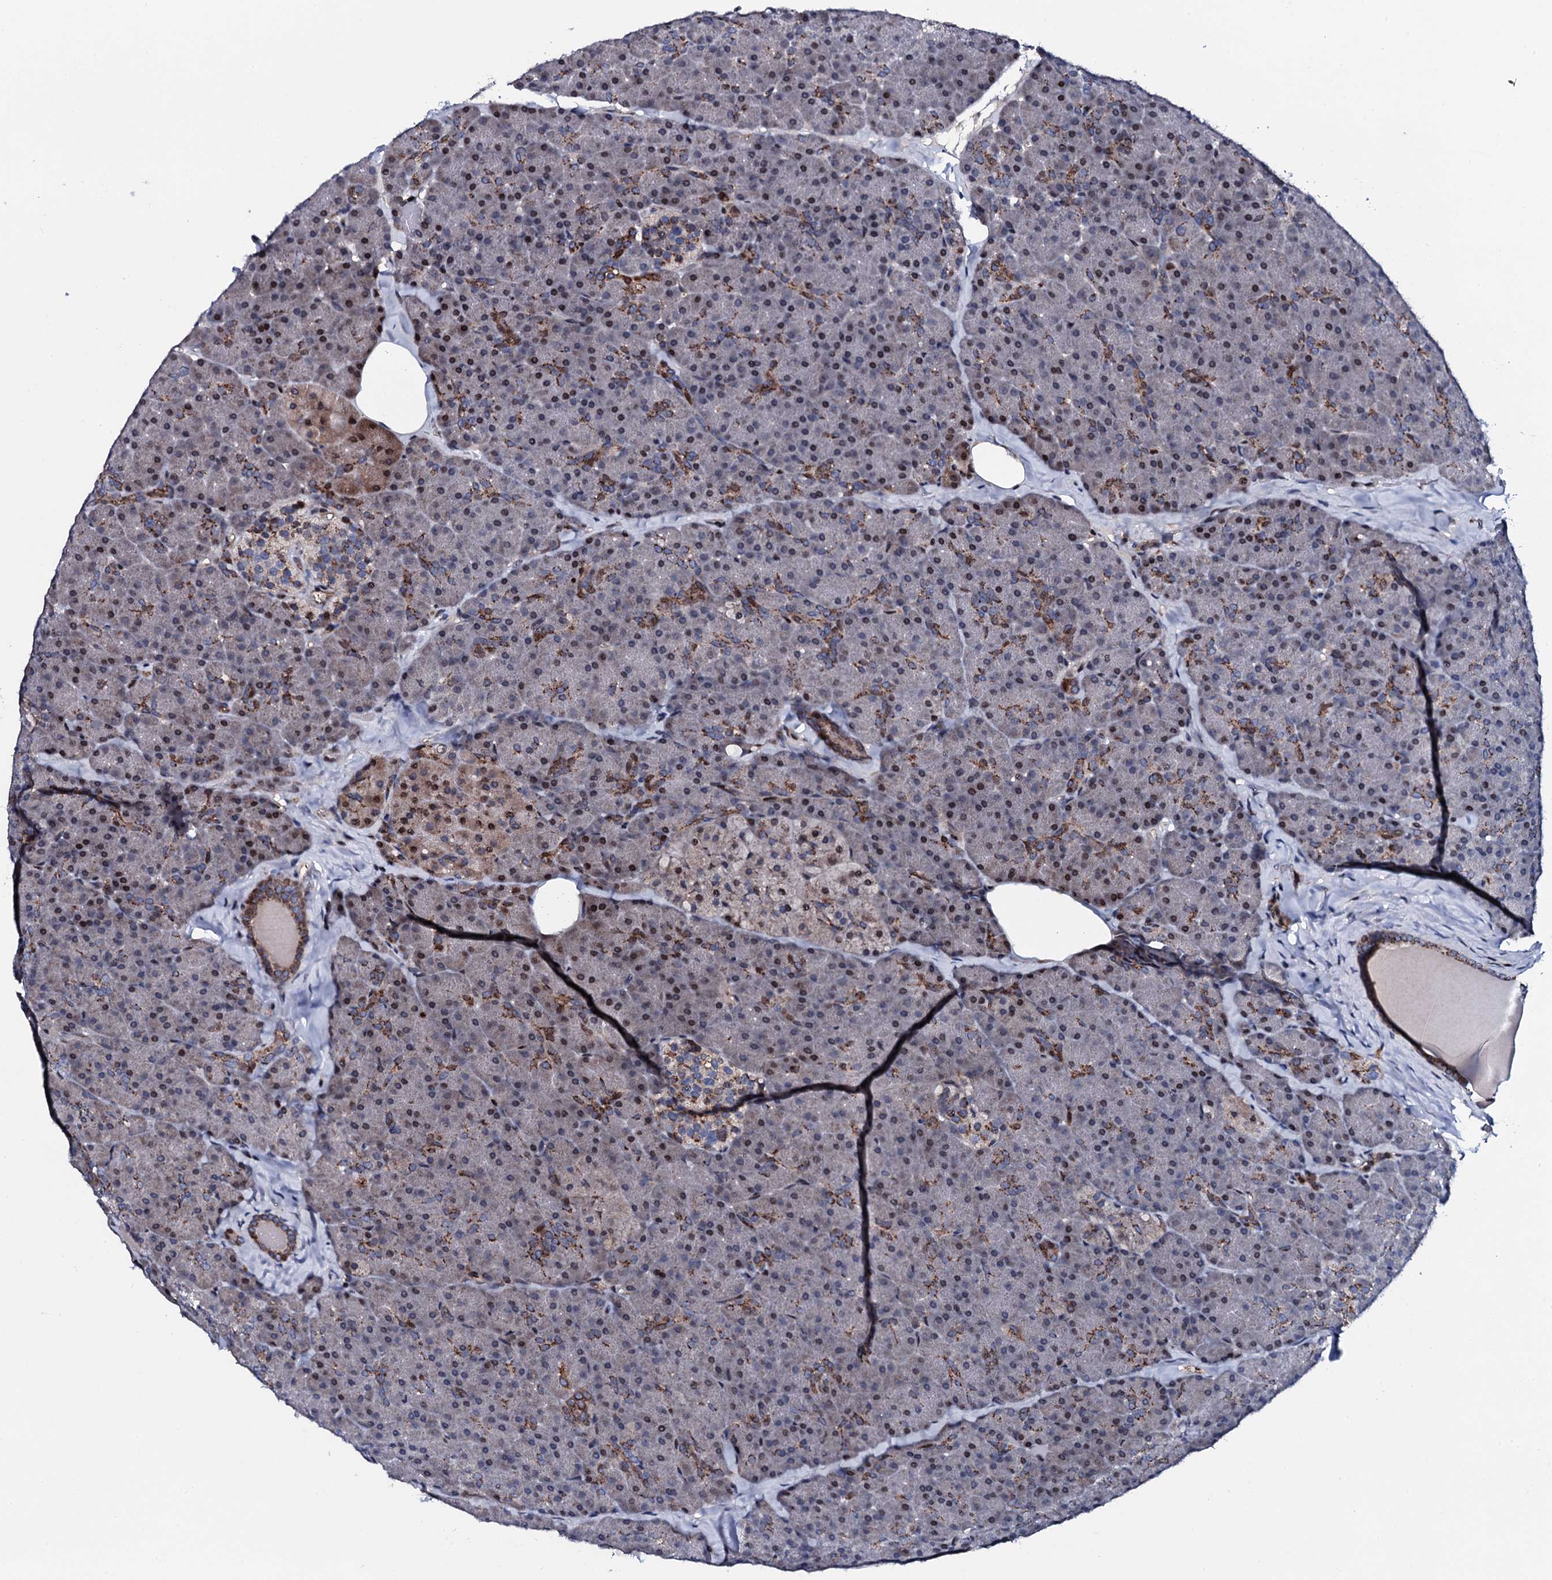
{"staining": {"intensity": "strong", "quantity": "<25%", "location": "cytoplasmic/membranous"}, "tissue": "pancreas", "cell_type": "Exocrine glandular cells", "image_type": "normal", "snomed": [{"axis": "morphology", "description": "Normal tissue, NOS"}, {"axis": "topography", "description": "Pancreas"}], "caption": "Protein staining demonstrates strong cytoplasmic/membranous staining in about <25% of exocrine glandular cells in unremarkable pancreas. Immunohistochemistry (ihc) stains the protein in brown and the nuclei are stained blue.", "gene": "PLET1", "patient": {"sex": "male", "age": 36}}